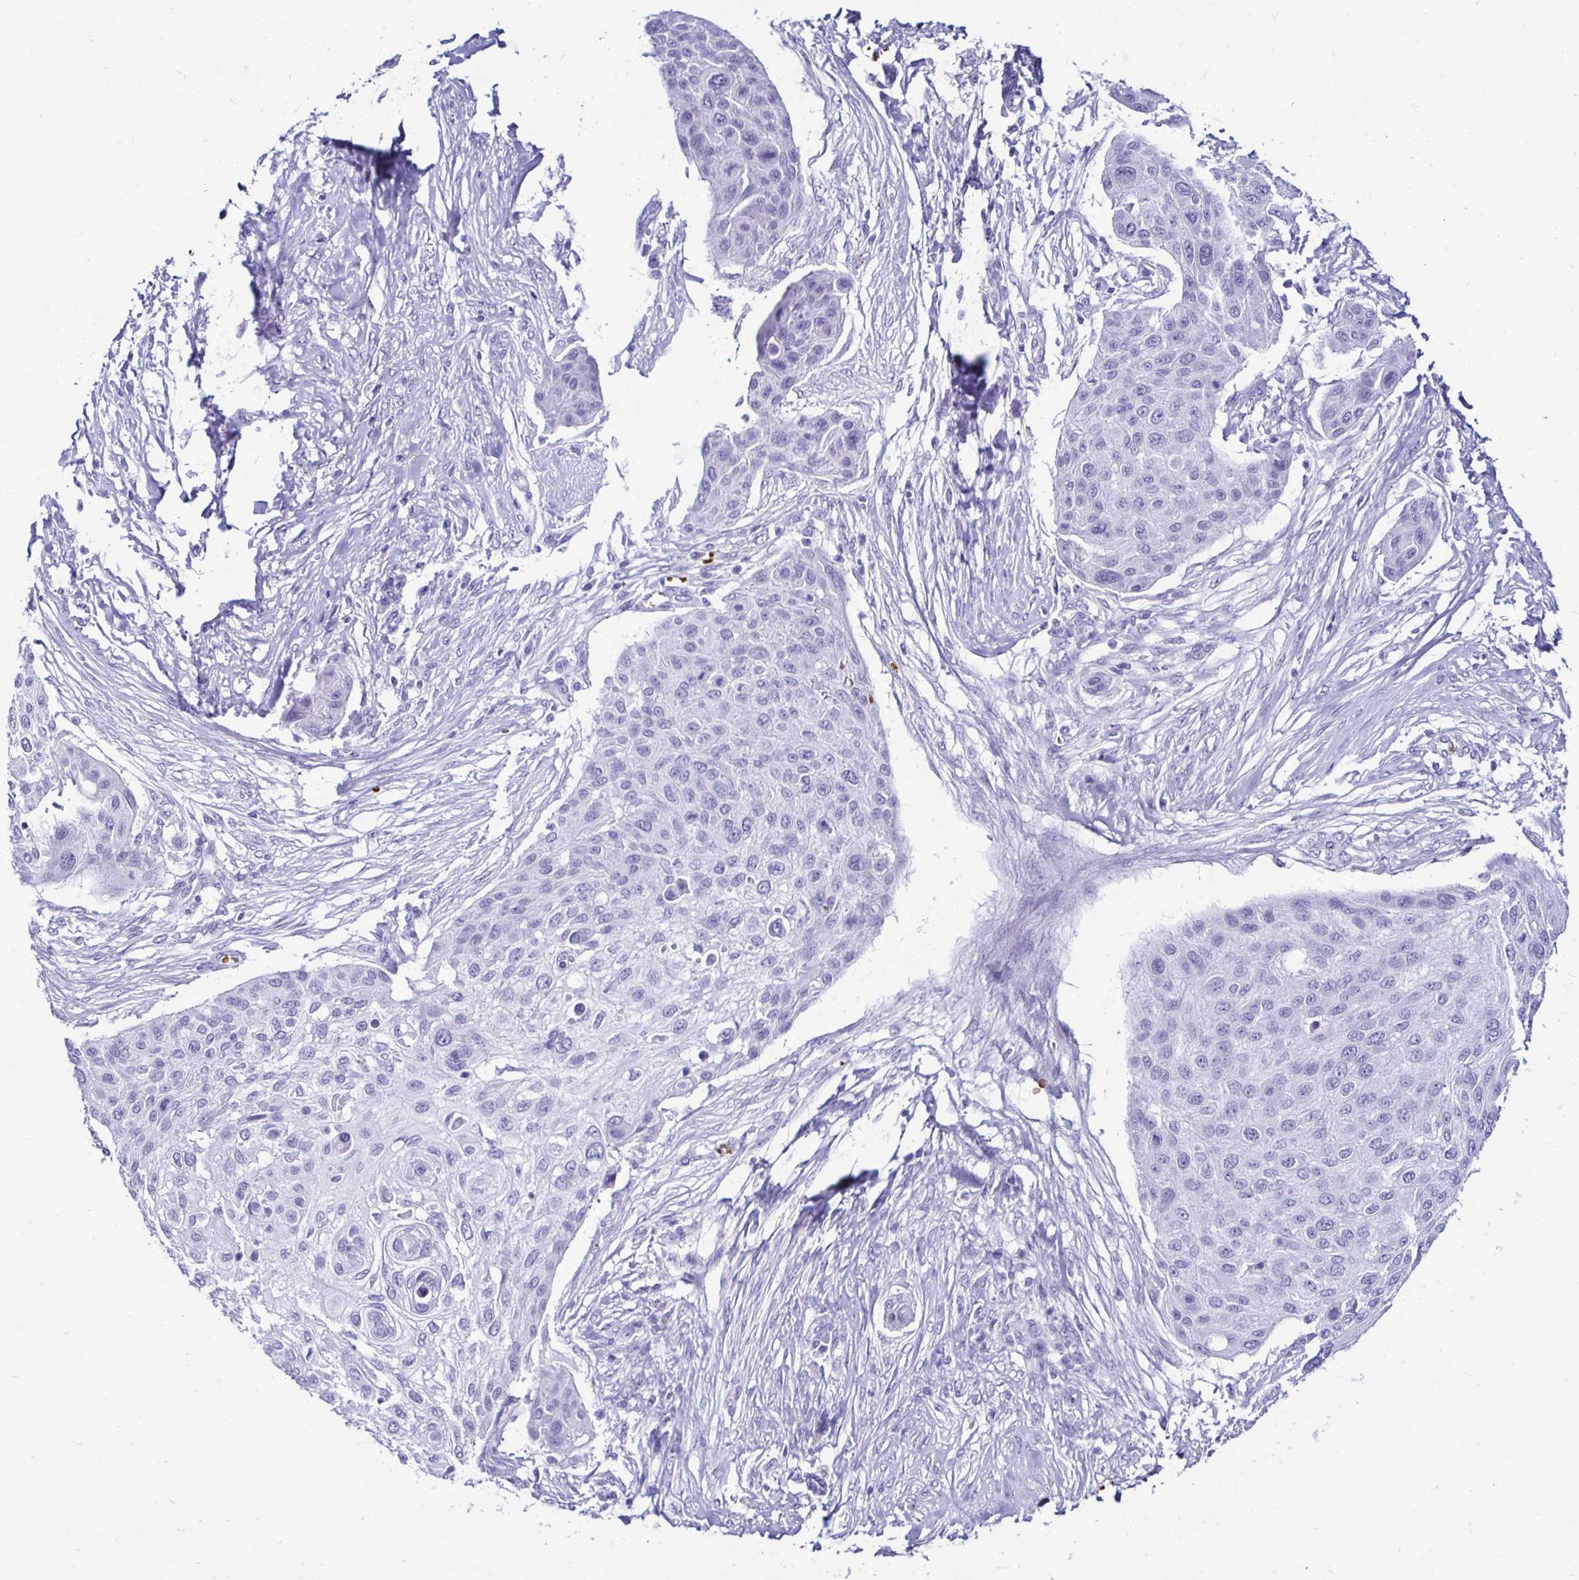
{"staining": {"intensity": "negative", "quantity": "none", "location": "none"}, "tissue": "skin cancer", "cell_type": "Tumor cells", "image_type": "cancer", "snomed": [{"axis": "morphology", "description": "Squamous cell carcinoma, NOS"}, {"axis": "topography", "description": "Skin"}], "caption": "Tumor cells are negative for brown protein staining in skin cancer.", "gene": "RHBDL3", "patient": {"sex": "female", "age": 87}}